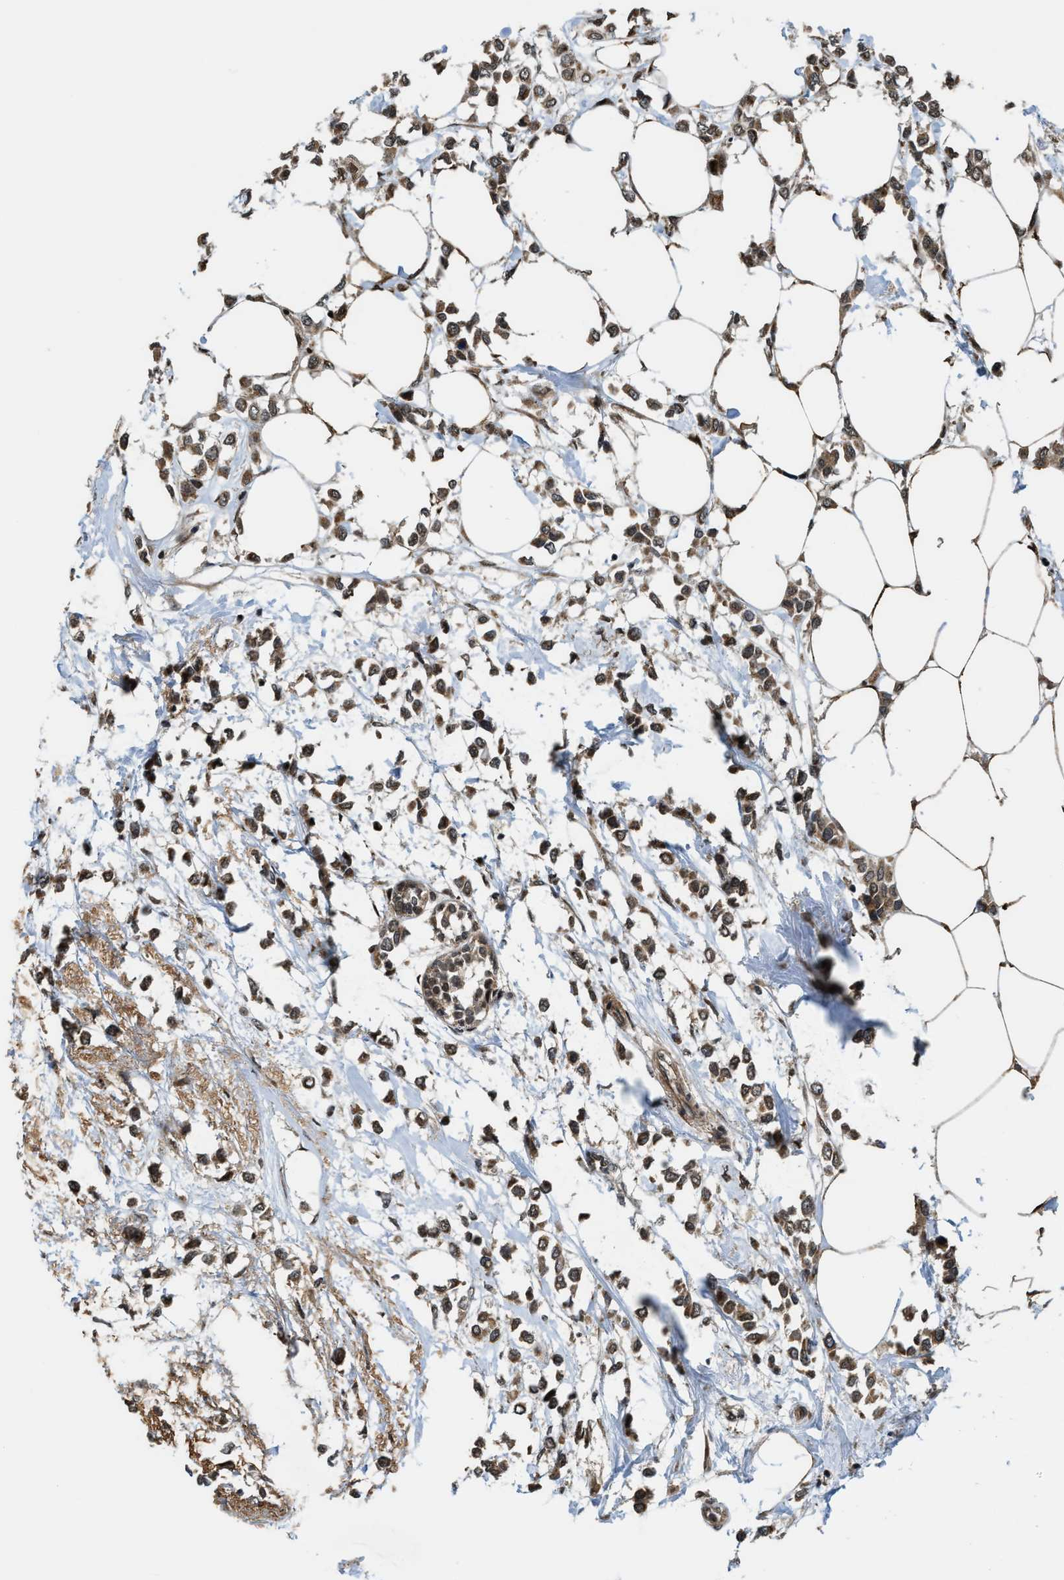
{"staining": {"intensity": "moderate", "quantity": ">75%", "location": "cytoplasmic/membranous,nuclear"}, "tissue": "breast cancer", "cell_type": "Tumor cells", "image_type": "cancer", "snomed": [{"axis": "morphology", "description": "Lobular carcinoma"}, {"axis": "topography", "description": "Breast"}], "caption": "A photomicrograph of breast cancer (lobular carcinoma) stained for a protein displays moderate cytoplasmic/membranous and nuclear brown staining in tumor cells. (DAB (3,3'-diaminobenzidine) IHC, brown staining for protein, blue staining for nuclei).", "gene": "ZNF250", "patient": {"sex": "female", "age": 51}}